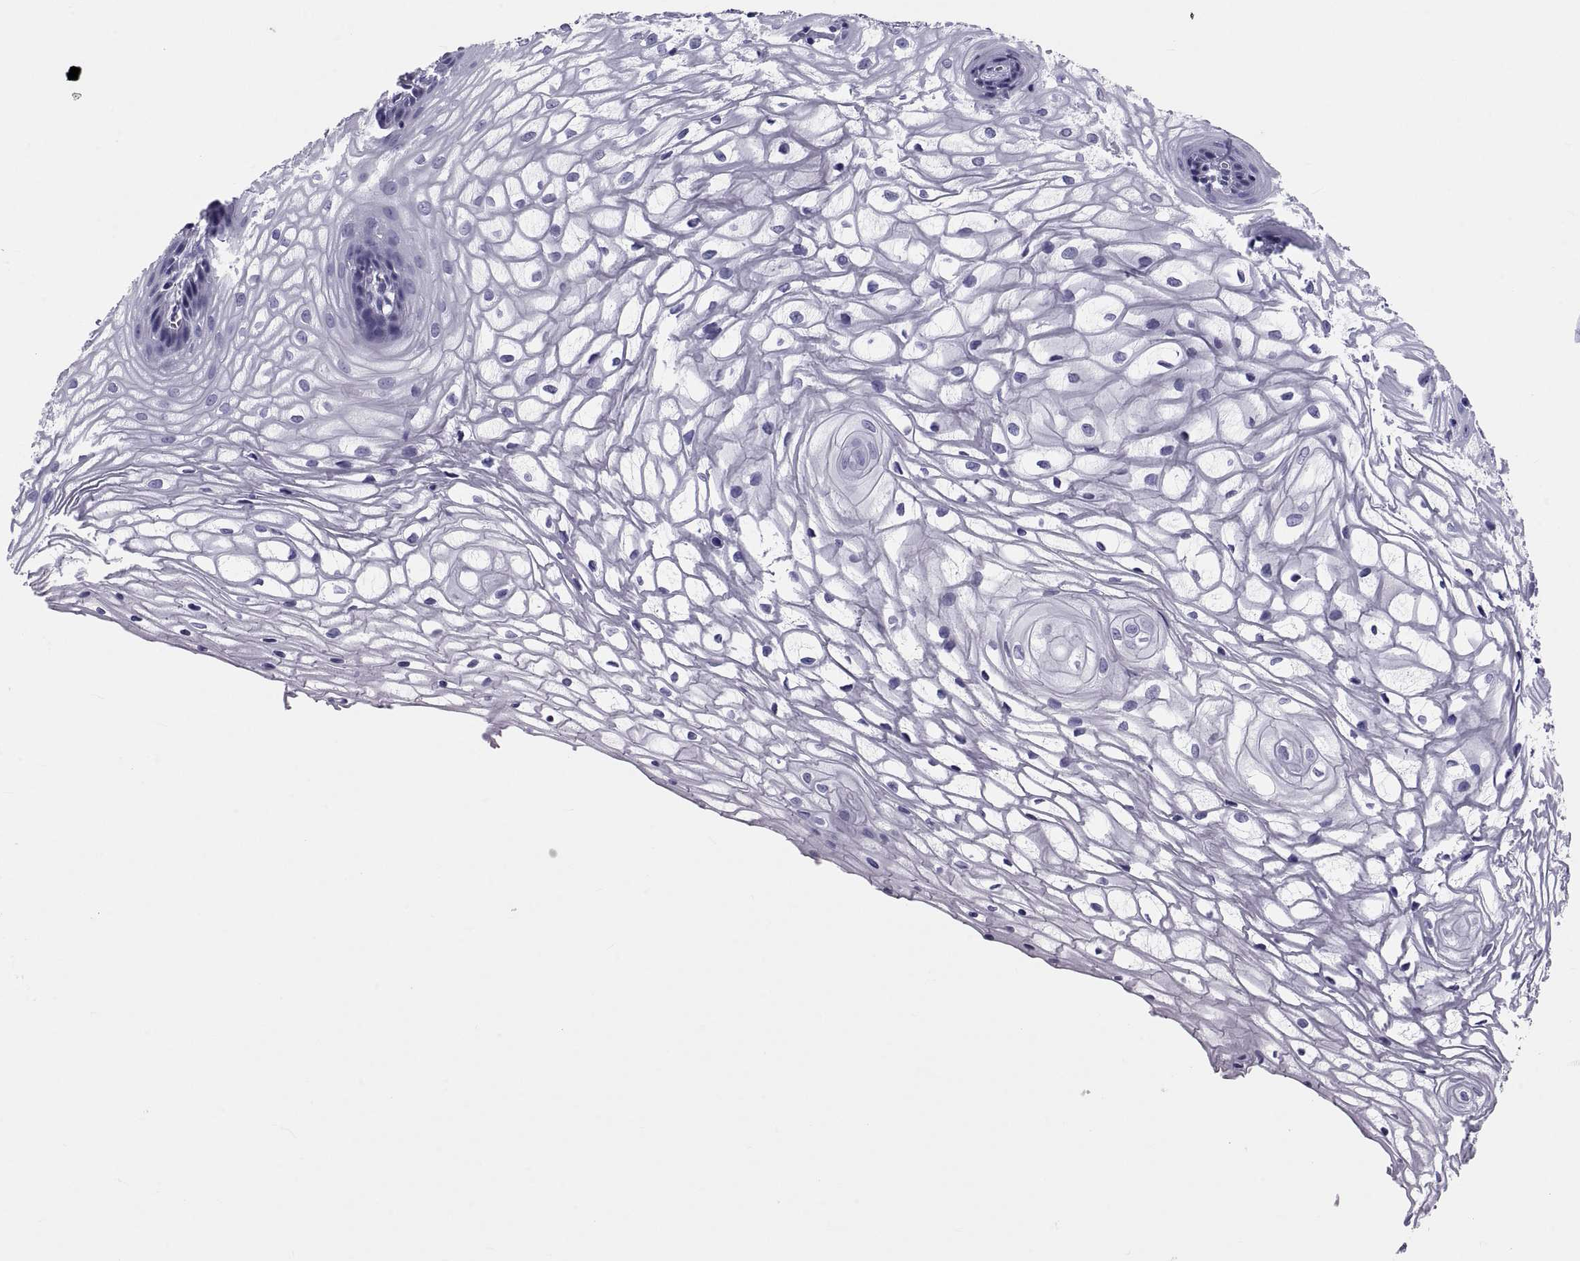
{"staining": {"intensity": "negative", "quantity": "none", "location": "none"}, "tissue": "vagina", "cell_type": "Squamous epithelial cells", "image_type": "normal", "snomed": [{"axis": "morphology", "description": "Normal tissue, NOS"}, {"axis": "topography", "description": "Vagina"}], "caption": "The image displays no staining of squamous epithelial cells in normal vagina.", "gene": "DEFB129", "patient": {"sex": "female", "age": 34}}